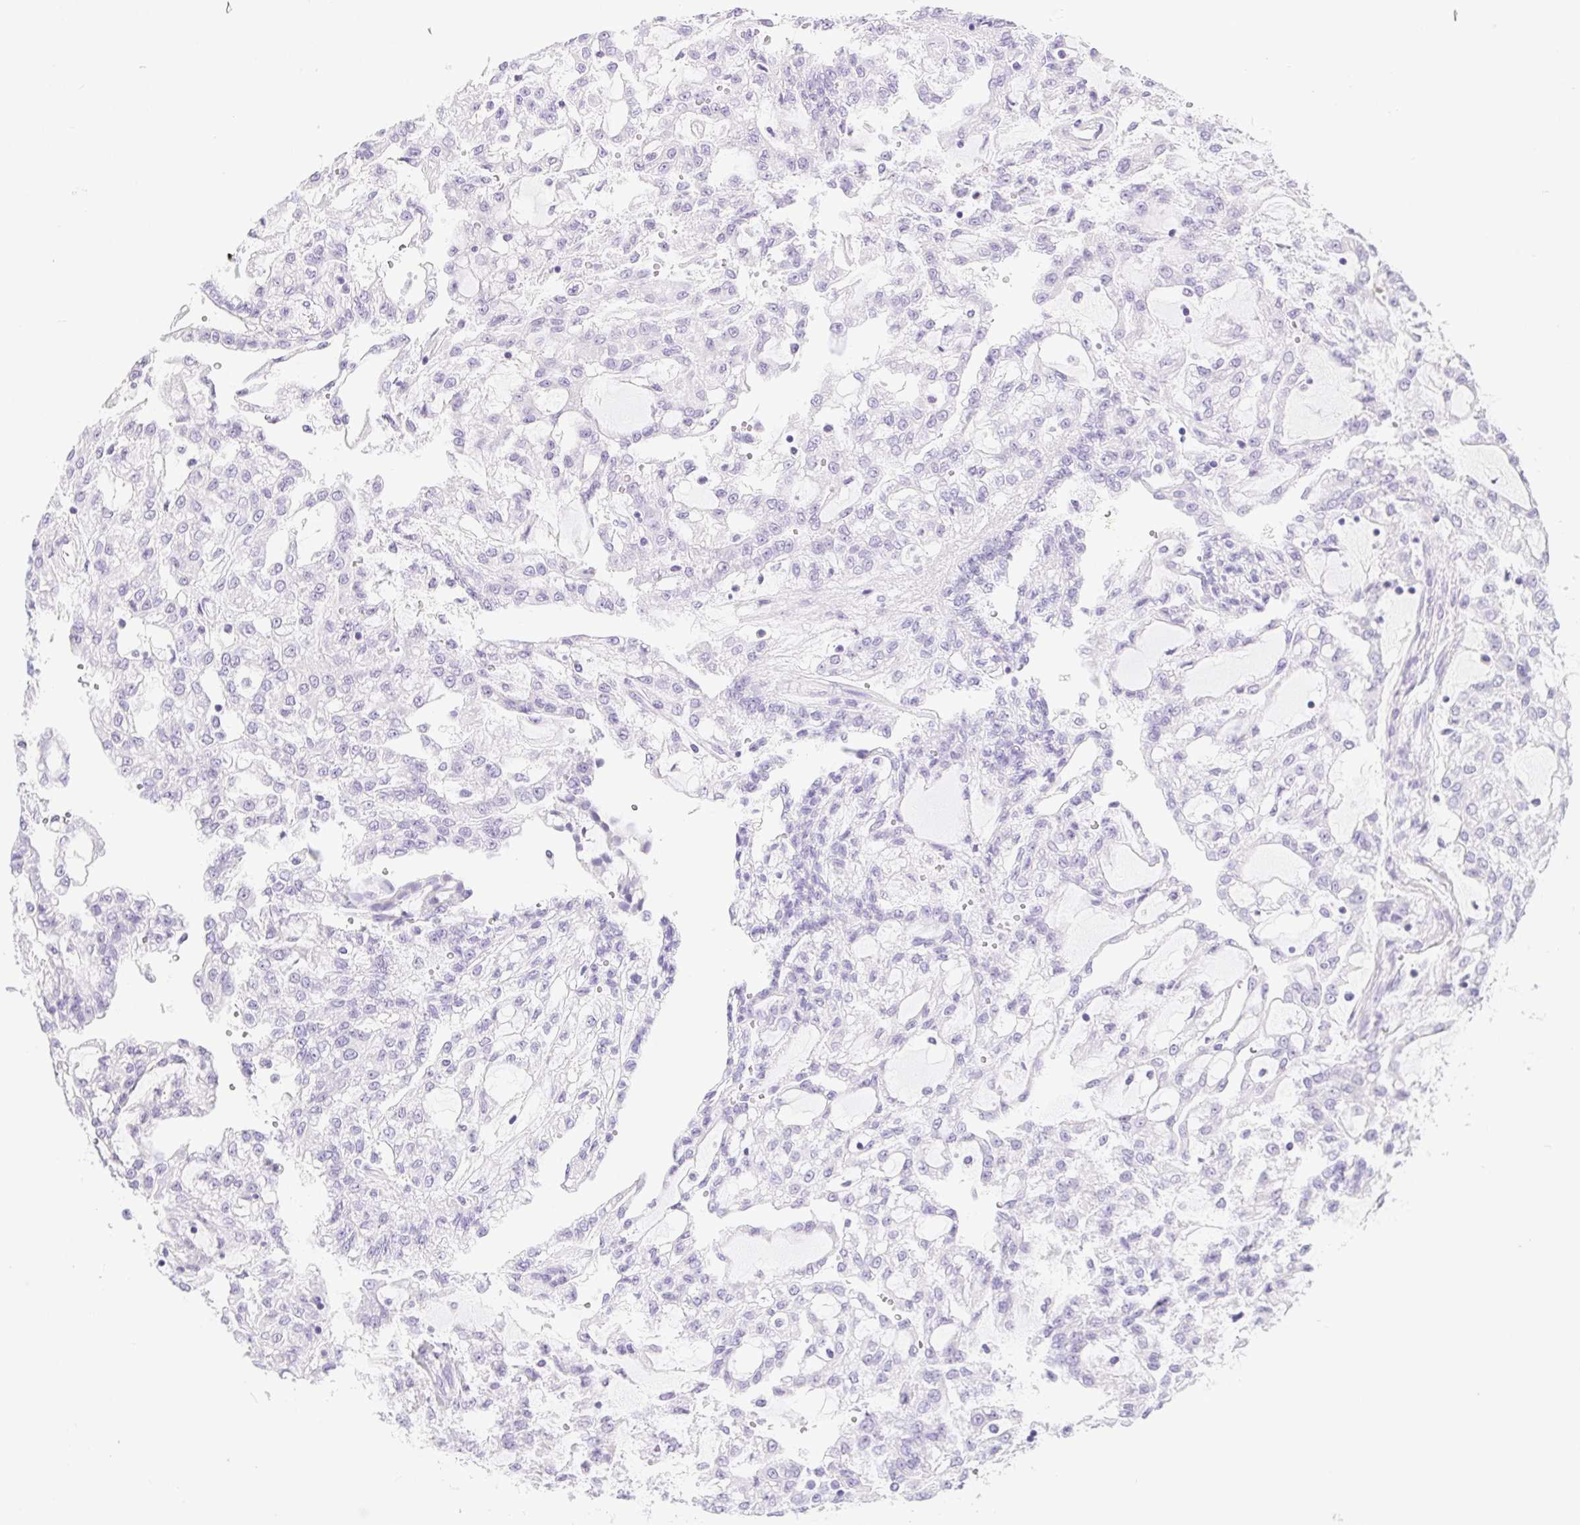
{"staining": {"intensity": "negative", "quantity": "none", "location": "none"}, "tissue": "renal cancer", "cell_type": "Tumor cells", "image_type": "cancer", "snomed": [{"axis": "morphology", "description": "Adenocarcinoma, NOS"}, {"axis": "topography", "description": "Kidney"}], "caption": "IHC of human adenocarcinoma (renal) shows no staining in tumor cells.", "gene": "PNLIP", "patient": {"sex": "male", "age": 63}}